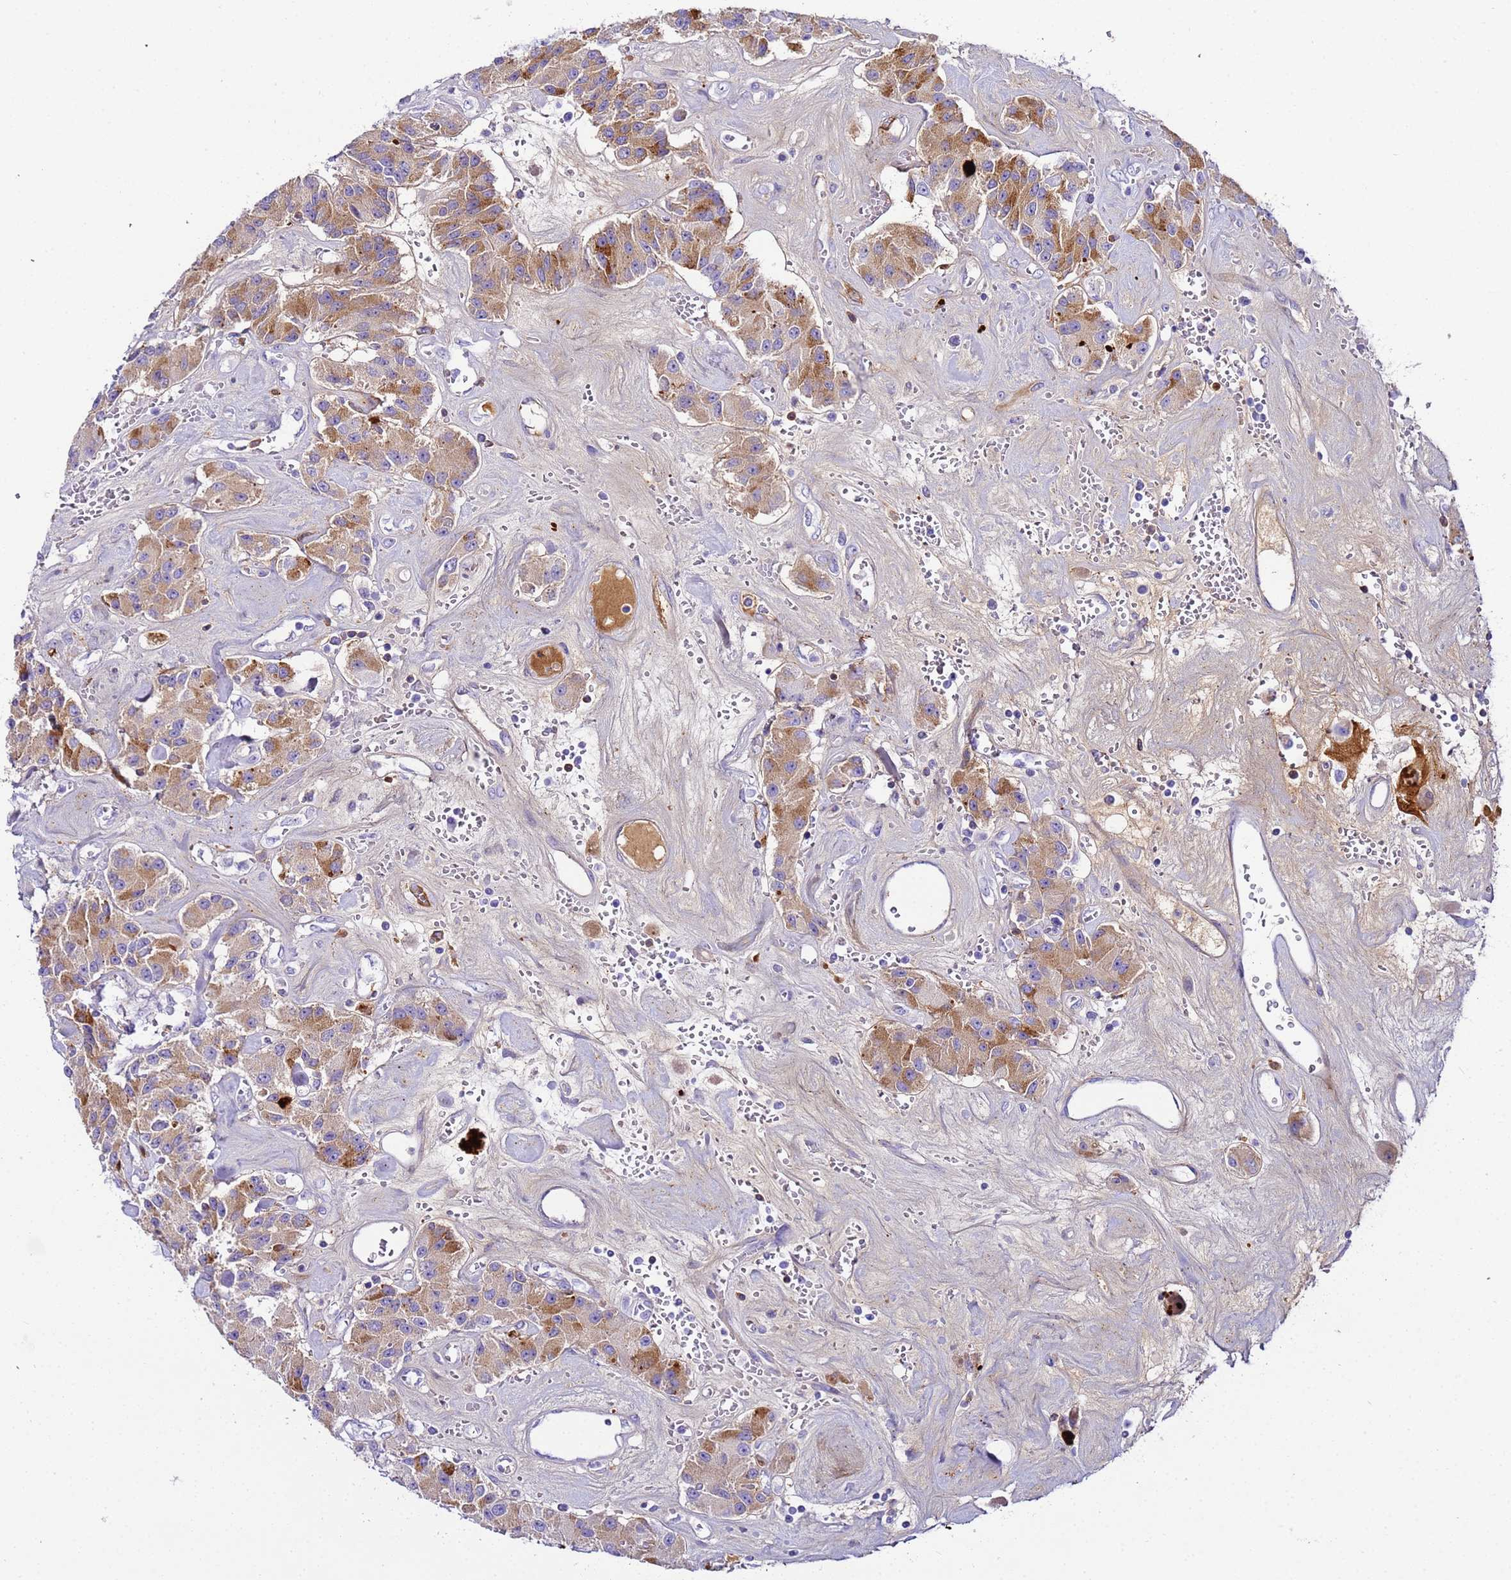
{"staining": {"intensity": "moderate", "quantity": ">75%", "location": "cytoplasmic/membranous"}, "tissue": "carcinoid", "cell_type": "Tumor cells", "image_type": "cancer", "snomed": [{"axis": "morphology", "description": "Carcinoid, malignant, NOS"}, {"axis": "topography", "description": "Pancreas"}], "caption": "The image demonstrates a brown stain indicating the presence of a protein in the cytoplasmic/membranous of tumor cells in carcinoid (malignant).", "gene": "CFHR2", "patient": {"sex": "male", "age": 41}}